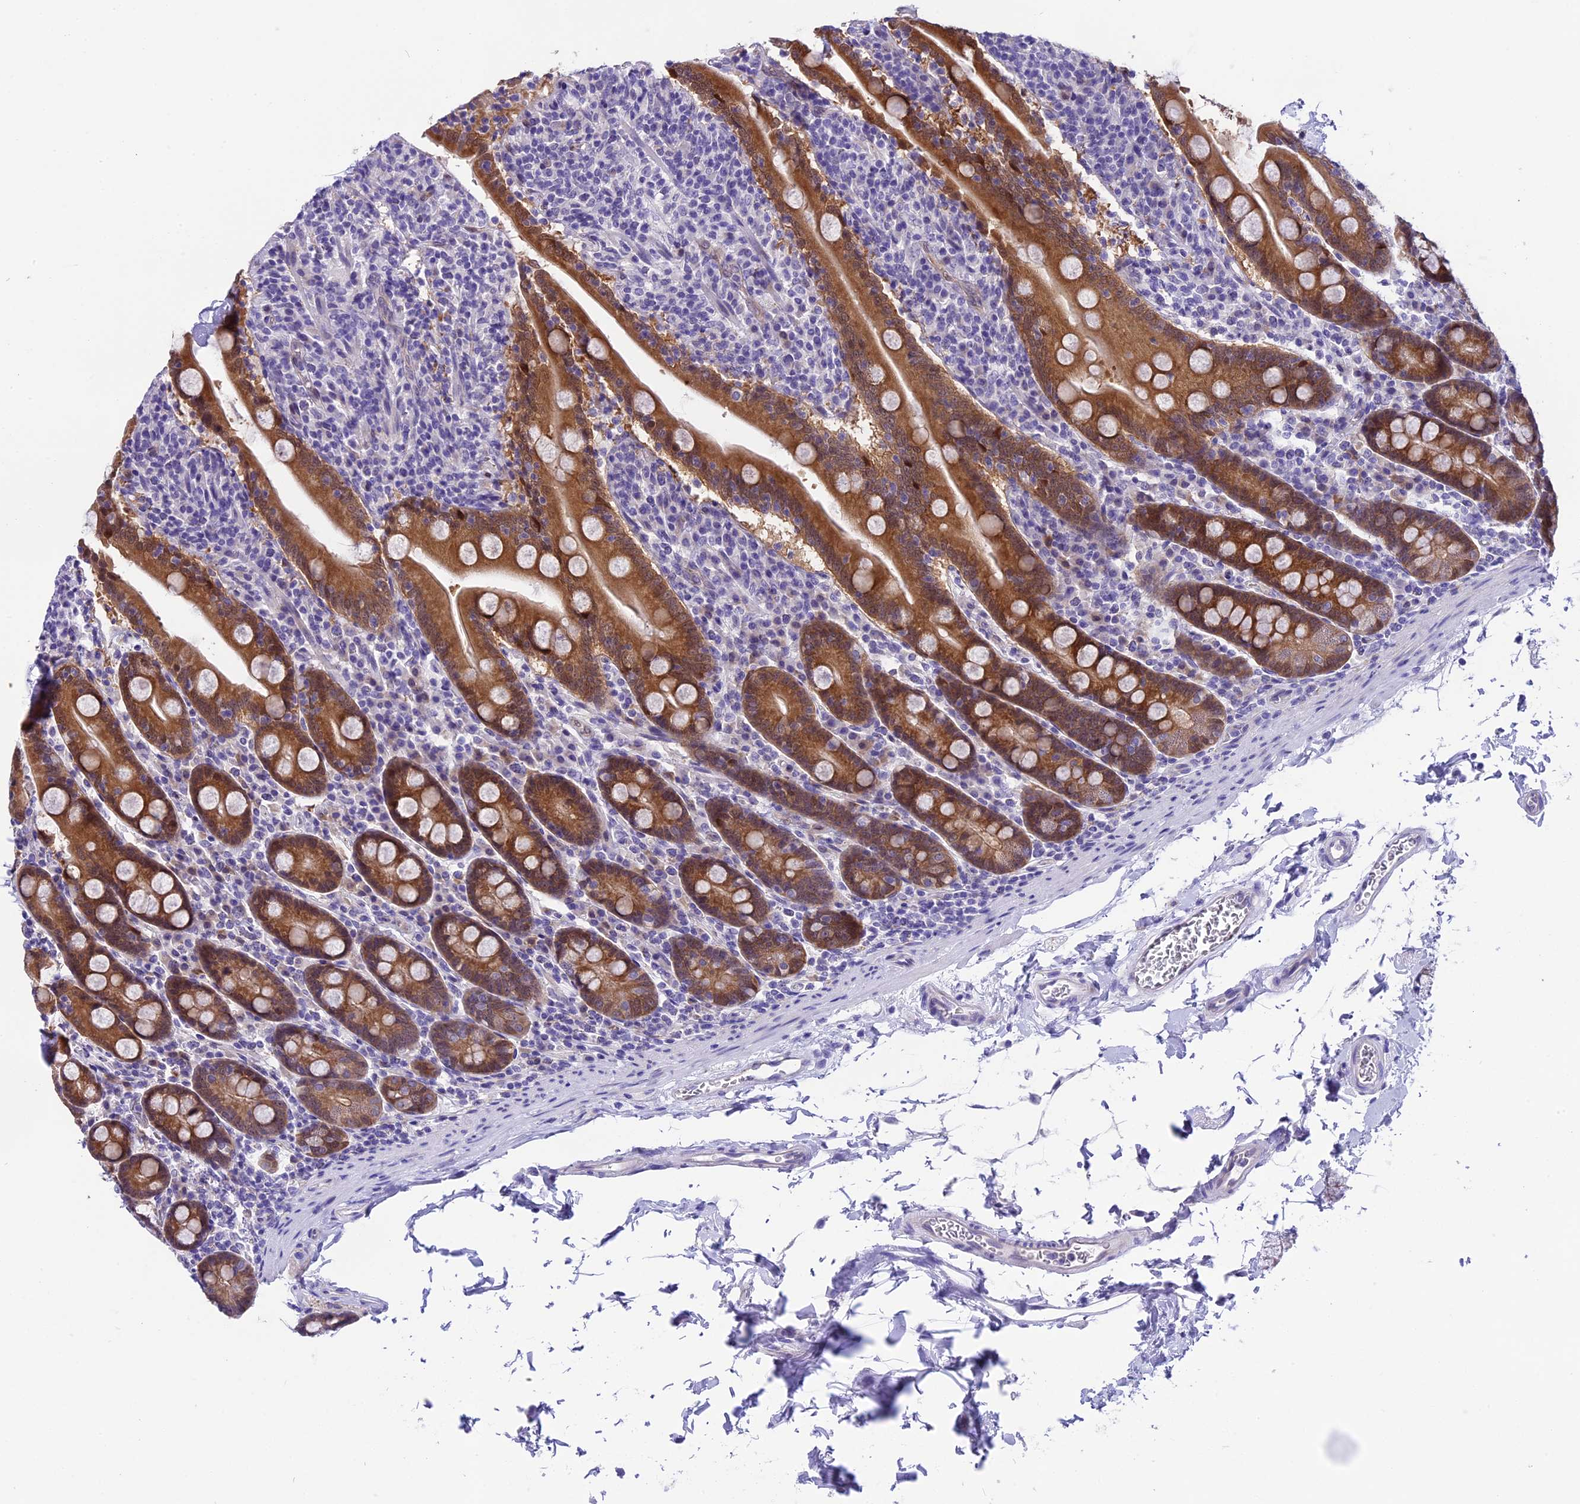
{"staining": {"intensity": "moderate", "quantity": ">75%", "location": "cytoplasmic/membranous,nuclear"}, "tissue": "duodenum", "cell_type": "Glandular cells", "image_type": "normal", "snomed": [{"axis": "morphology", "description": "Normal tissue, NOS"}, {"axis": "topography", "description": "Duodenum"}], "caption": "This image displays immunohistochemistry staining of benign human duodenum, with medium moderate cytoplasmic/membranous,nuclear expression in approximately >75% of glandular cells.", "gene": "PRR15", "patient": {"sex": "male", "age": 35}}